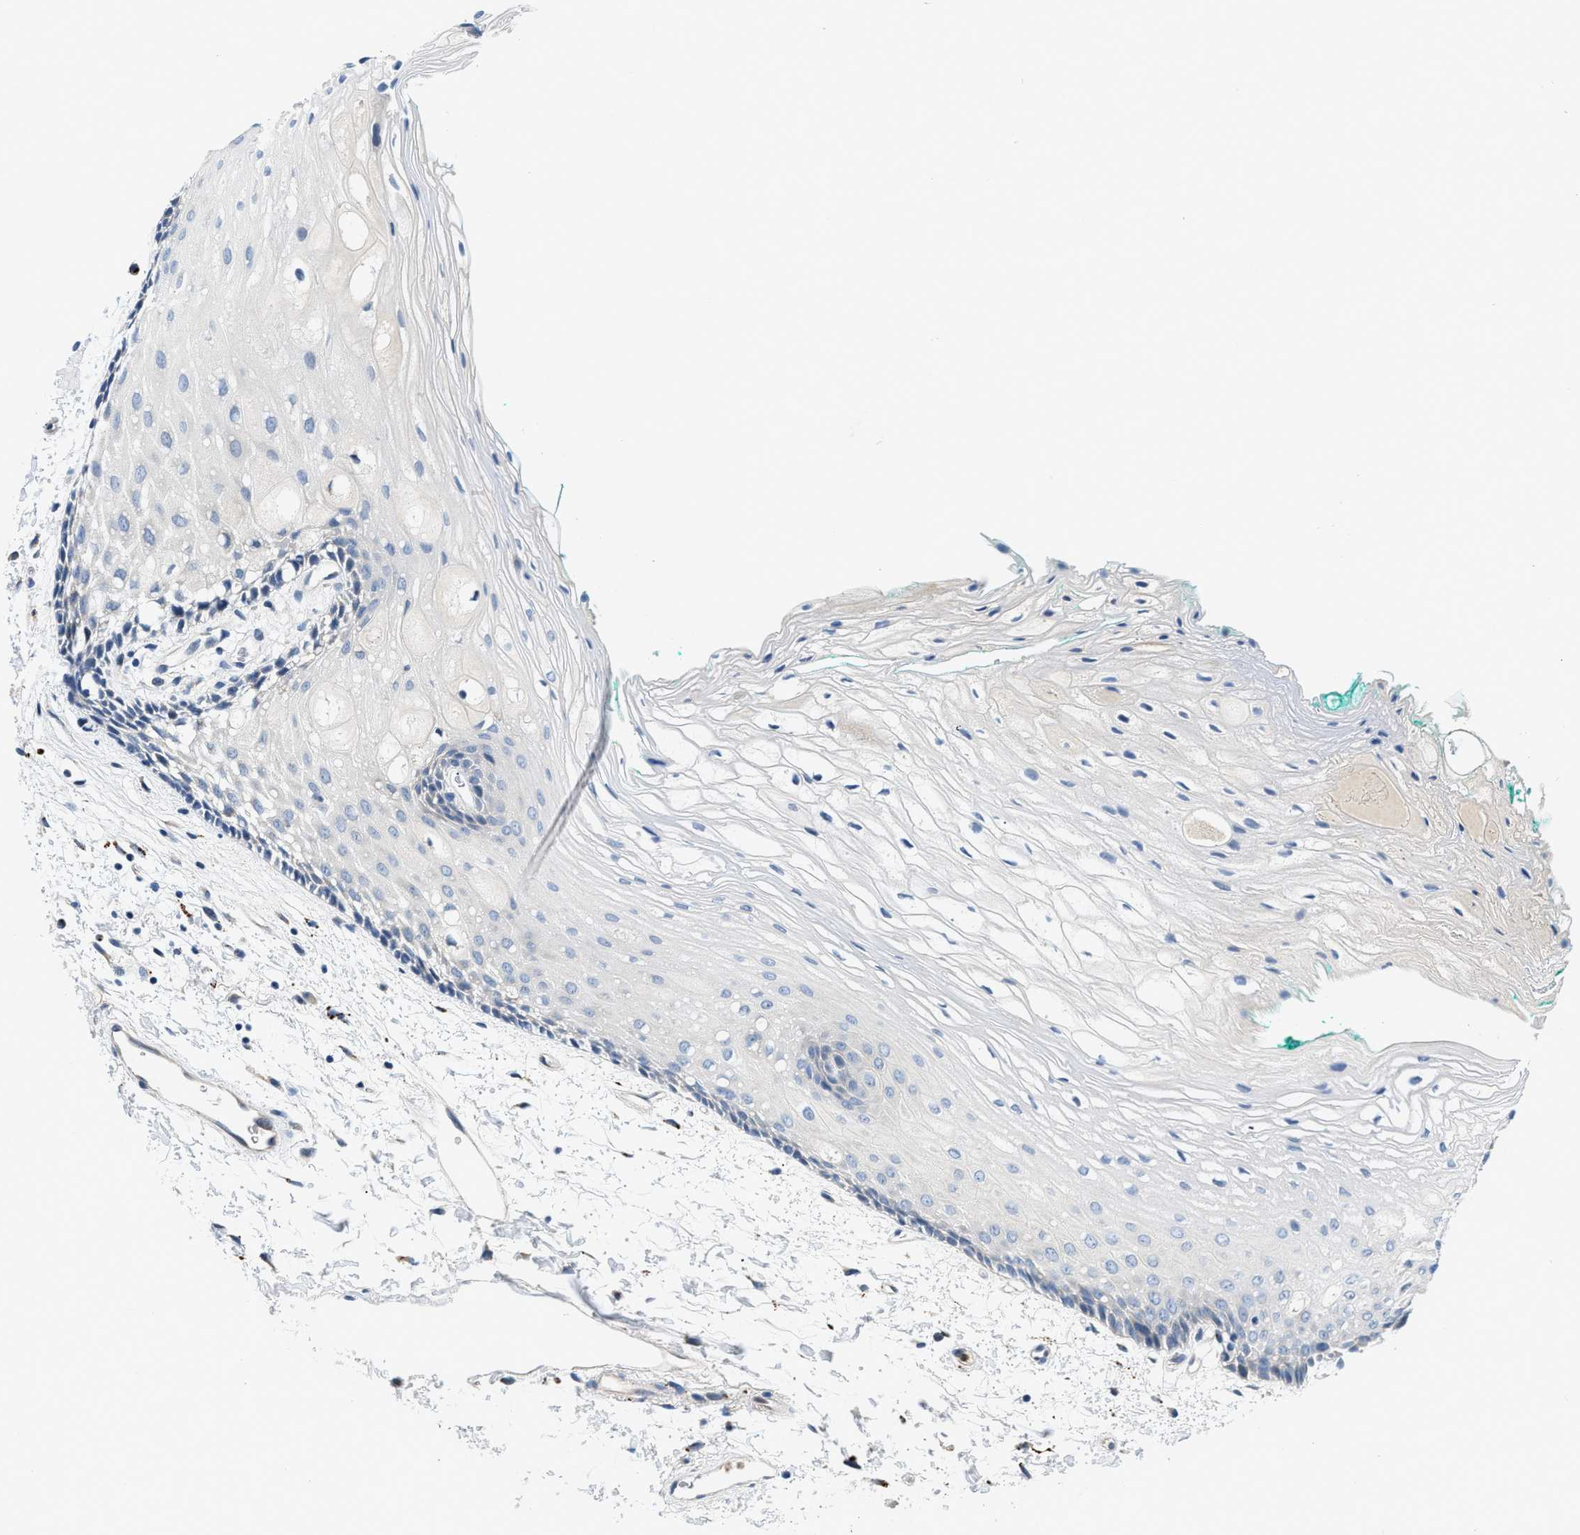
{"staining": {"intensity": "negative", "quantity": "none", "location": "none"}, "tissue": "oral mucosa", "cell_type": "Squamous epithelial cells", "image_type": "normal", "snomed": [{"axis": "morphology", "description": "Normal tissue, NOS"}, {"axis": "topography", "description": "Skeletal muscle"}, {"axis": "topography", "description": "Oral tissue"}, {"axis": "topography", "description": "Peripheral nerve tissue"}], "caption": "Immunohistochemistry (IHC) photomicrograph of benign oral mucosa stained for a protein (brown), which displays no staining in squamous epithelial cells.", "gene": "ADGRE3", "patient": {"sex": "female", "age": 84}}